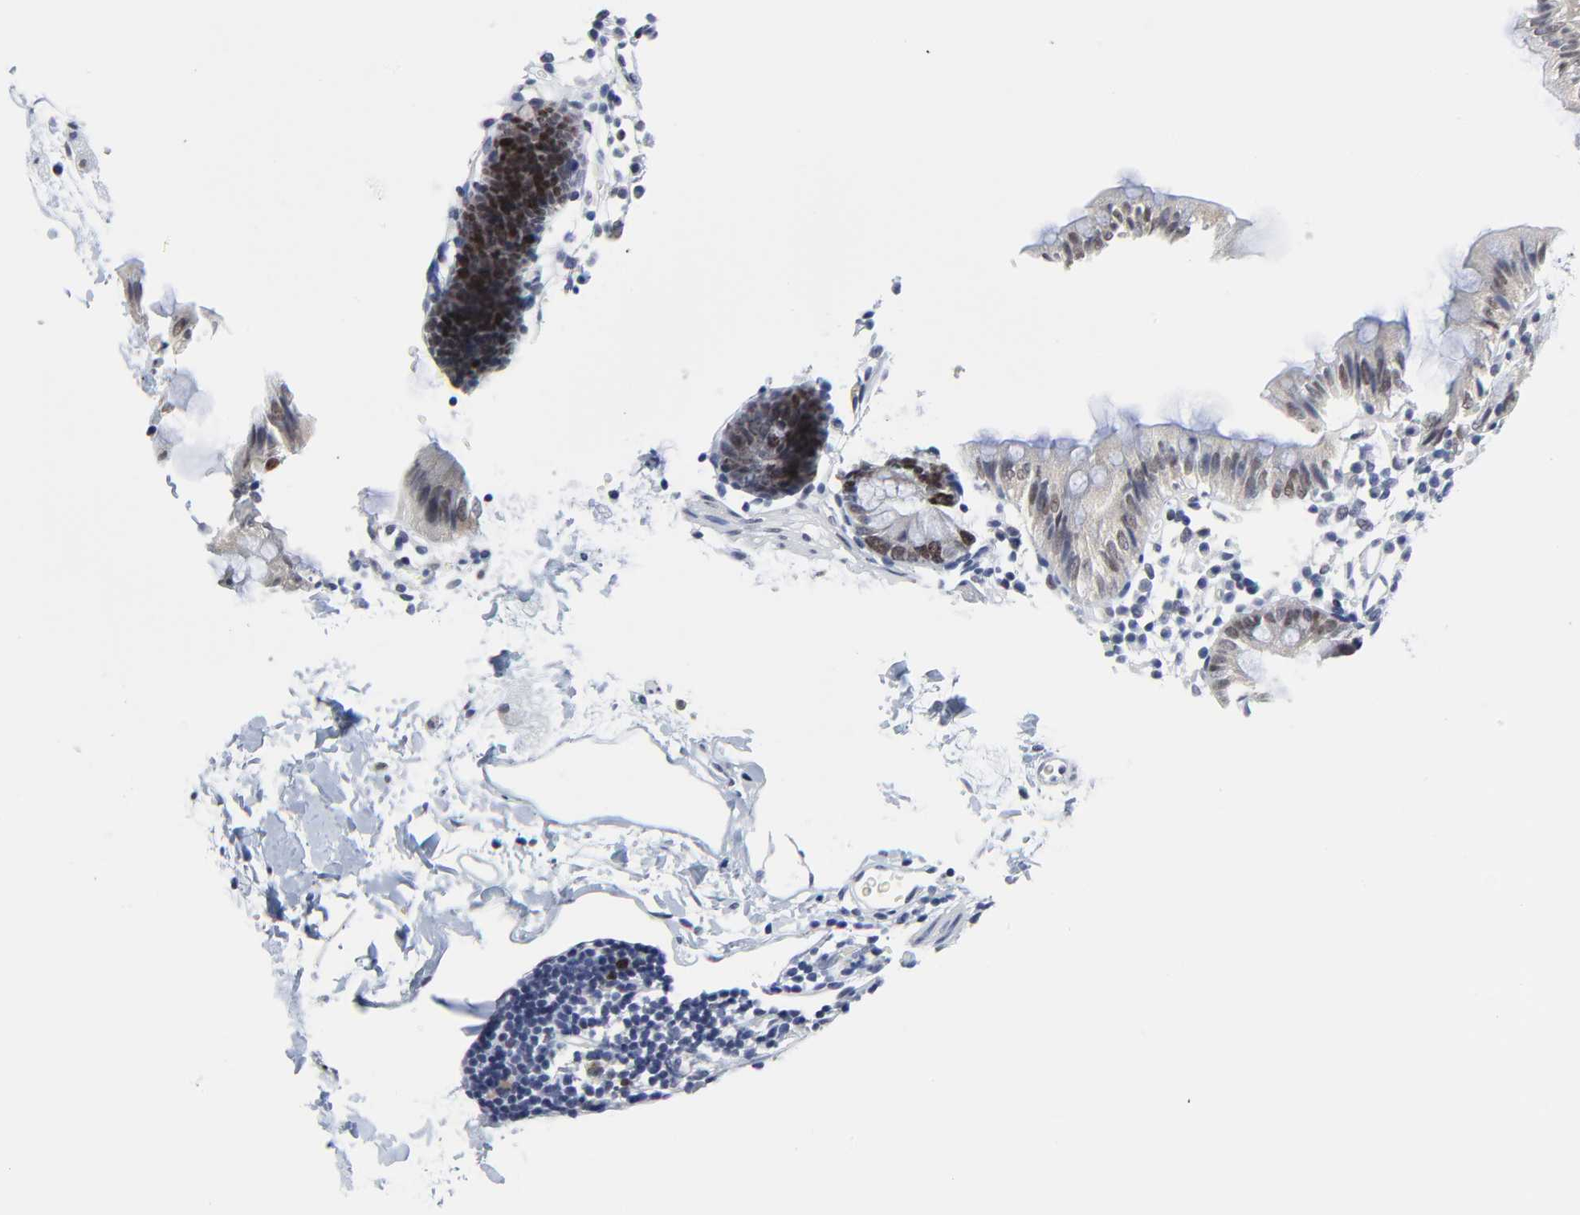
{"staining": {"intensity": "moderate", "quantity": "25%-75%", "location": "nuclear"}, "tissue": "colon", "cell_type": "Glandular cells", "image_type": "normal", "snomed": [{"axis": "morphology", "description": "Normal tissue, NOS"}, {"axis": "topography", "description": "Colon"}], "caption": "Protein staining of benign colon displays moderate nuclear staining in about 25%-75% of glandular cells. Using DAB (brown) and hematoxylin (blue) stains, captured at high magnification using brightfield microscopy.", "gene": "ZNF589", "patient": {"sex": "male", "age": 14}}